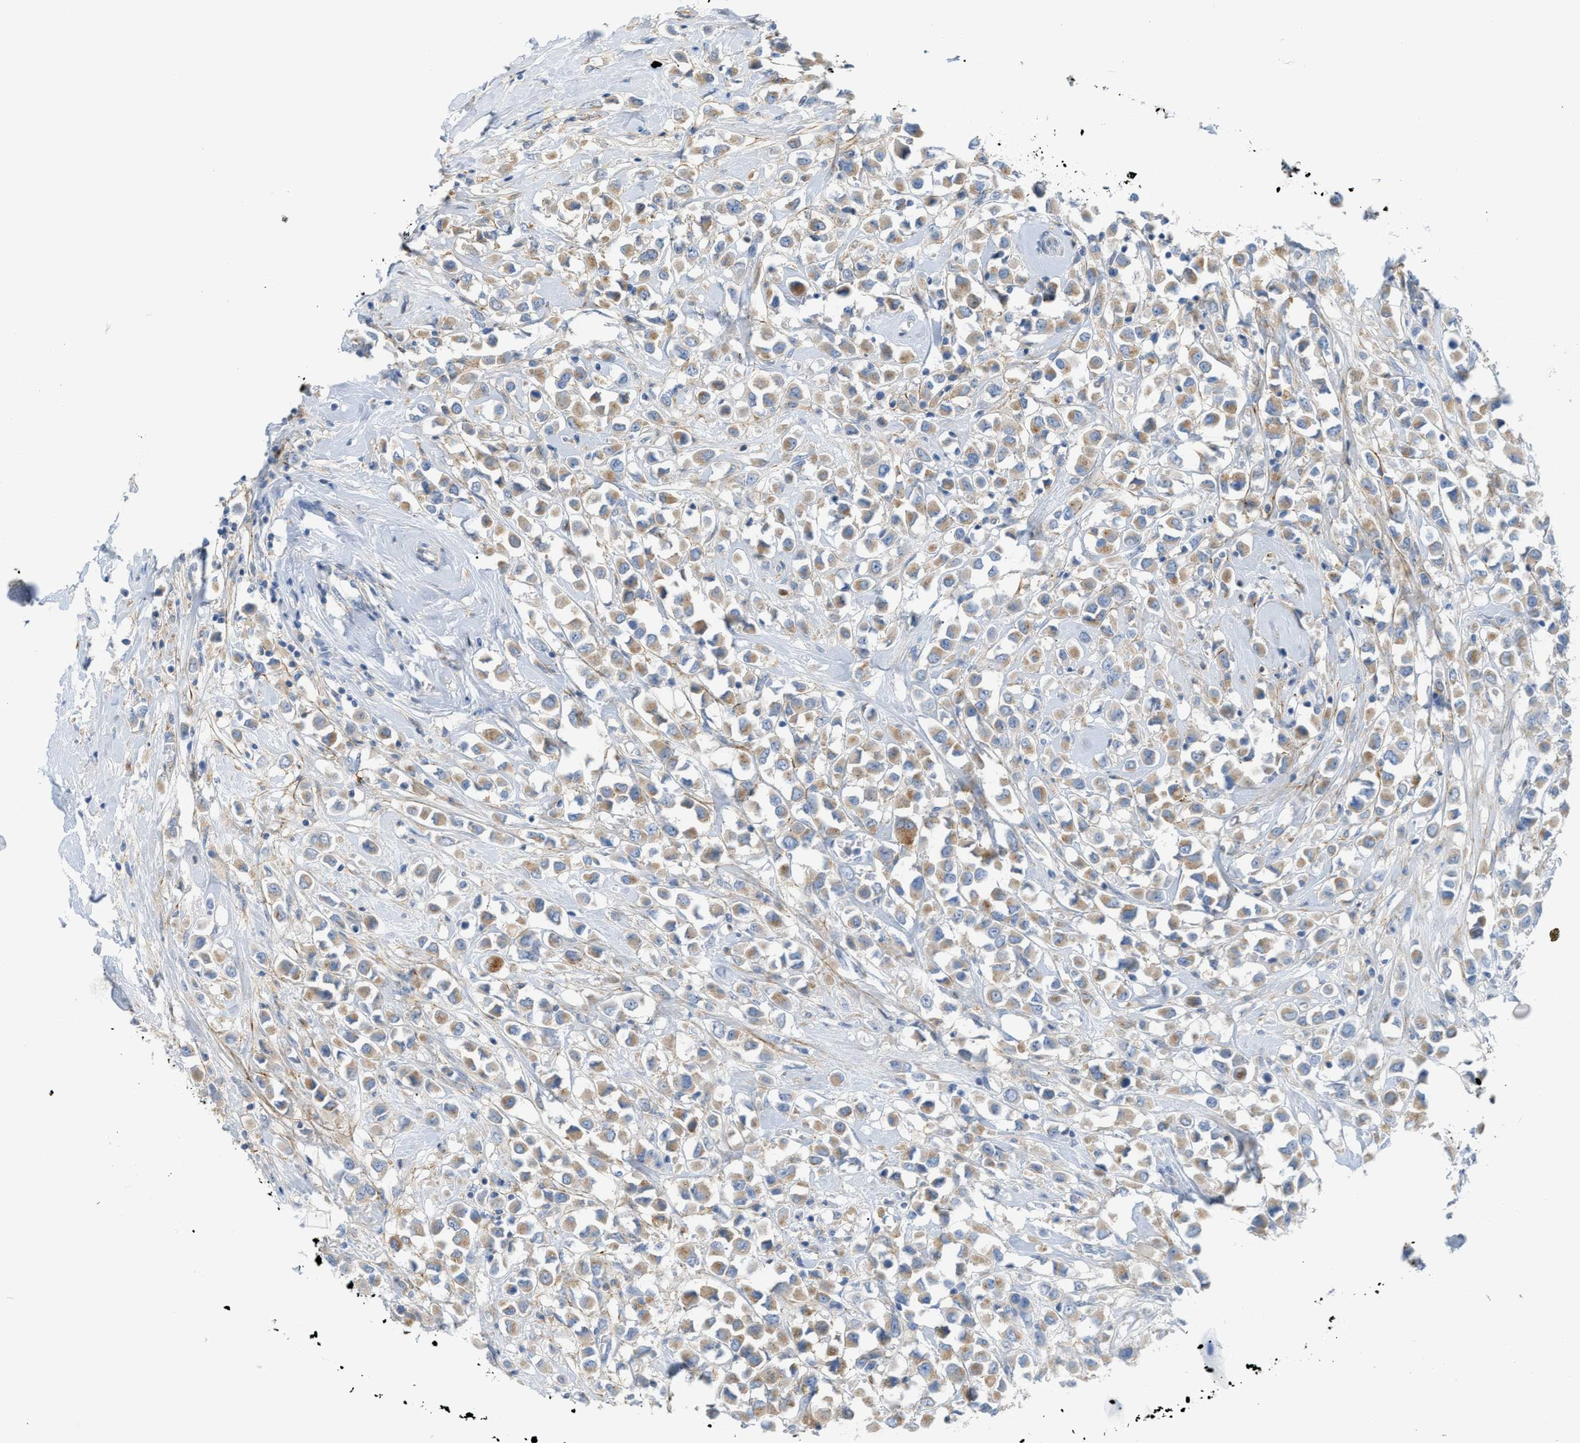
{"staining": {"intensity": "weak", "quantity": ">75%", "location": "cytoplasmic/membranous"}, "tissue": "breast cancer", "cell_type": "Tumor cells", "image_type": "cancer", "snomed": [{"axis": "morphology", "description": "Duct carcinoma"}, {"axis": "topography", "description": "Breast"}], "caption": "This image displays intraductal carcinoma (breast) stained with immunohistochemistry (IHC) to label a protein in brown. The cytoplasmic/membranous of tumor cells show weak positivity for the protein. Nuclei are counter-stained blue.", "gene": "LMBRD1", "patient": {"sex": "female", "age": 61}}